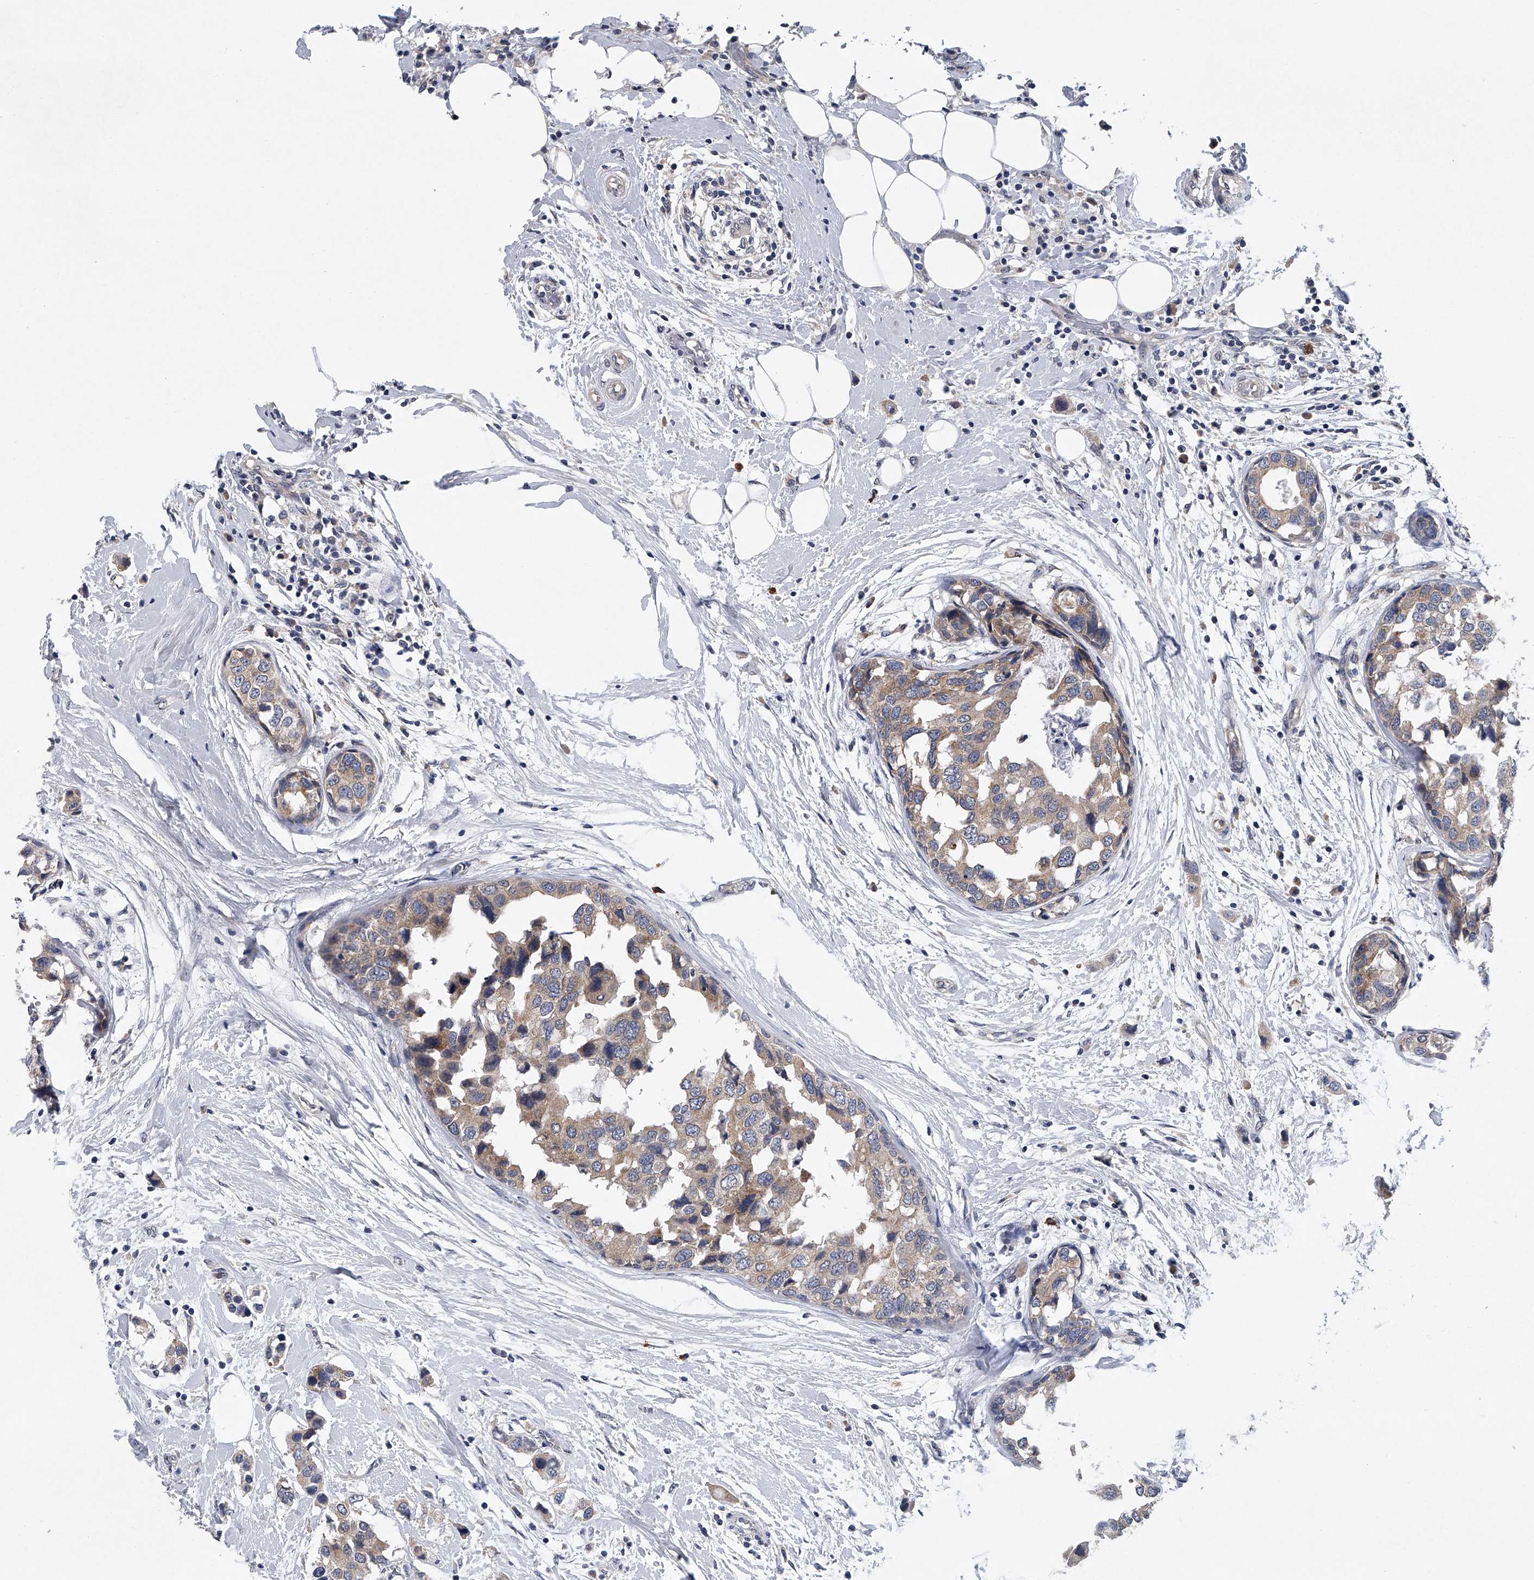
{"staining": {"intensity": "moderate", "quantity": ">75%", "location": "cytoplasmic/membranous"}, "tissue": "breast cancer", "cell_type": "Tumor cells", "image_type": "cancer", "snomed": [{"axis": "morphology", "description": "Normal tissue, NOS"}, {"axis": "morphology", "description": "Duct carcinoma"}, {"axis": "topography", "description": "Breast"}], "caption": "Infiltrating ductal carcinoma (breast) tissue demonstrates moderate cytoplasmic/membranous expression in about >75% of tumor cells, visualized by immunohistochemistry.", "gene": "RNF5", "patient": {"sex": "female", "age": 50}}